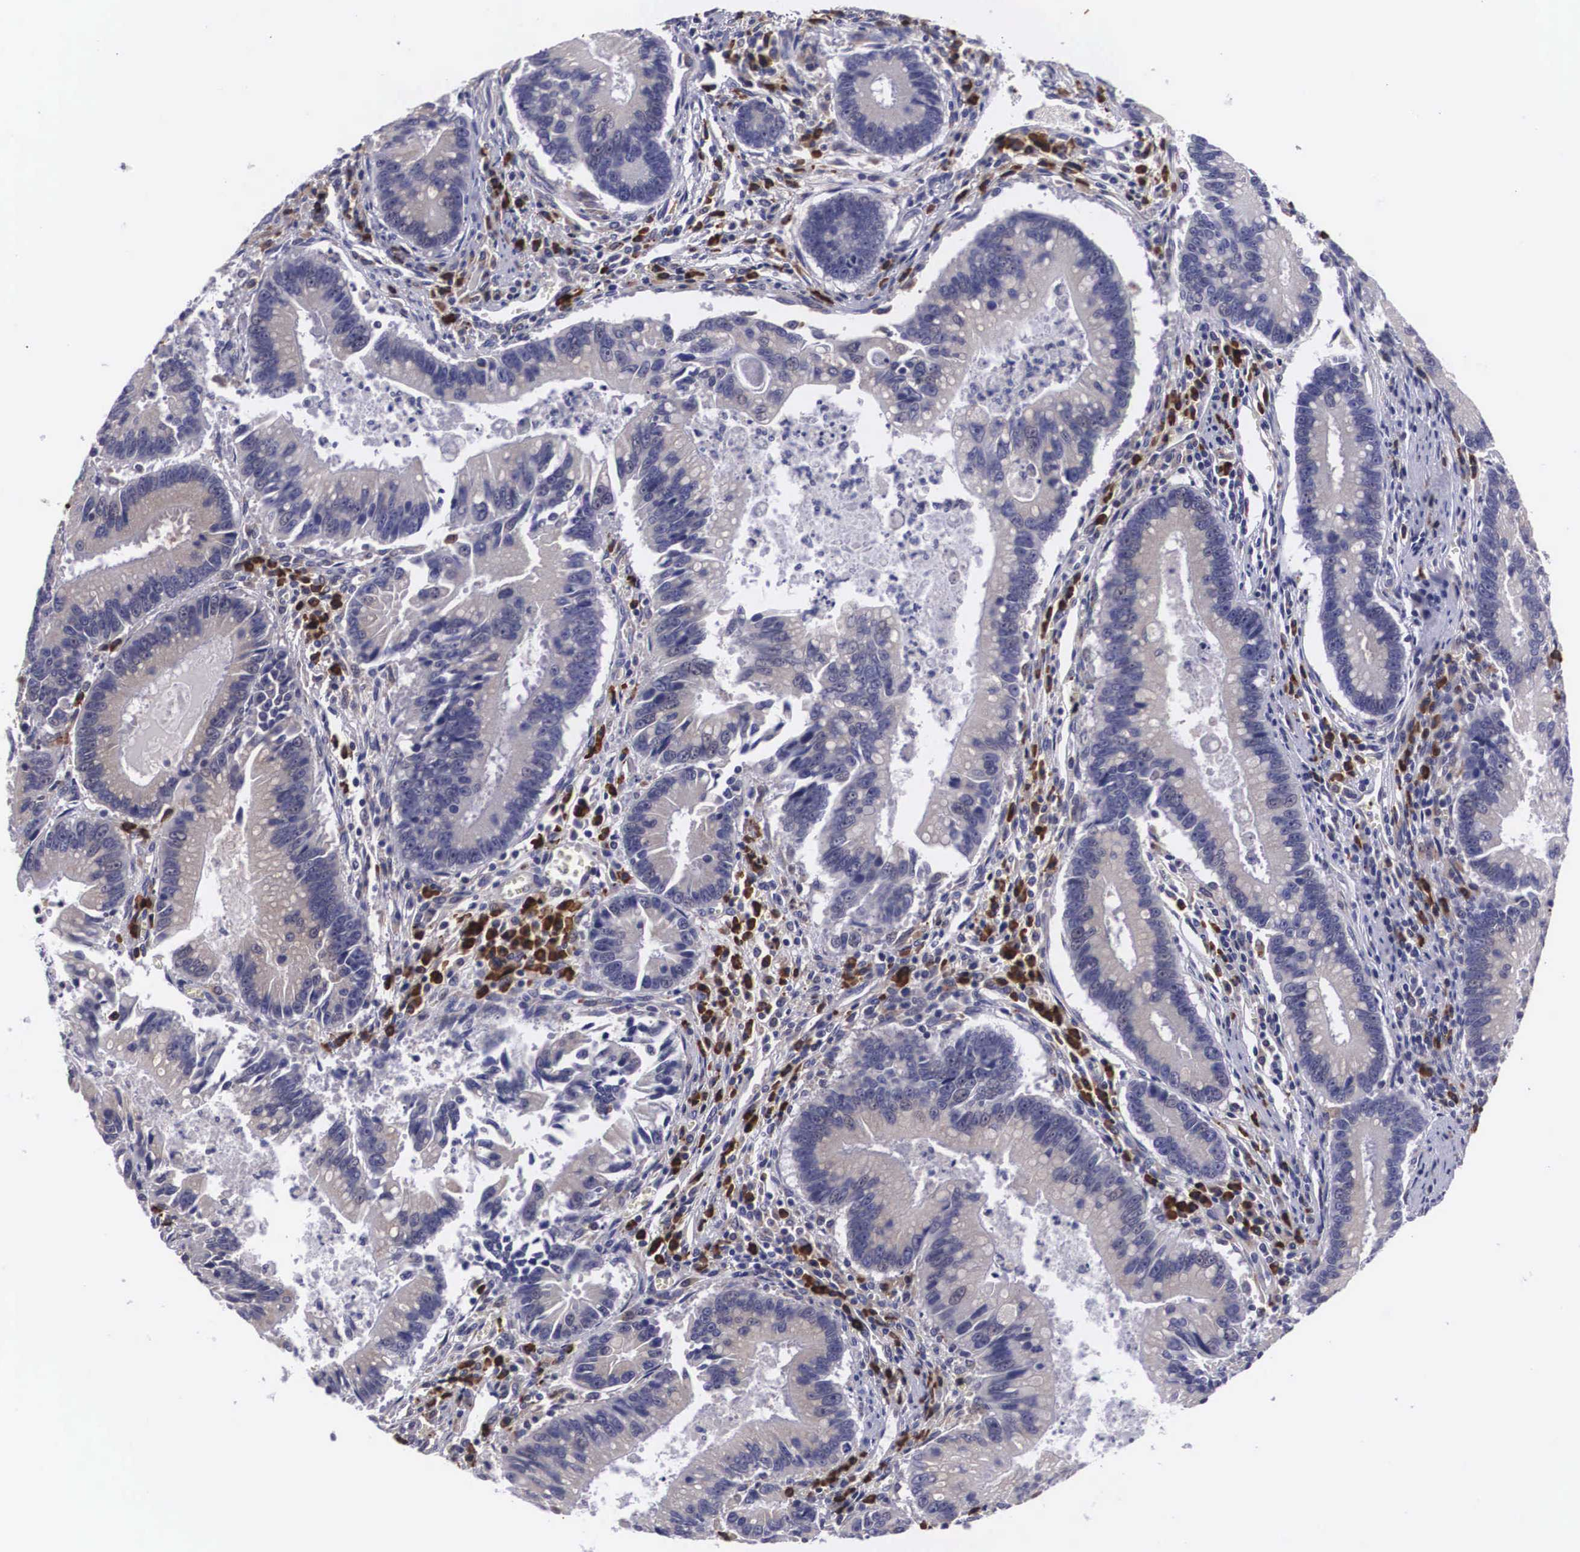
{"staining": {"intensity": "negative", "quantity": "none", "location": "none"}, "tissue": "colorectal cancer", "cell_type": "Tumor cells", "image_type": "cancer", "snomed": [{"axis": "morphology", "description": "Adenocarcinoma, NOS"}, {"axis": "topography", "description": "Rectum"}], "caption": "A high-resolution image shows immunohistochemistry staining of adenocarcinoma (colorectal), which displays no significant positivity in tumor cells. (Brightfield microscopy of DAB immunohistochemistry at high magnification).", "gene": "CRELD2", "patient": {"sex": "female", "age": 81}}